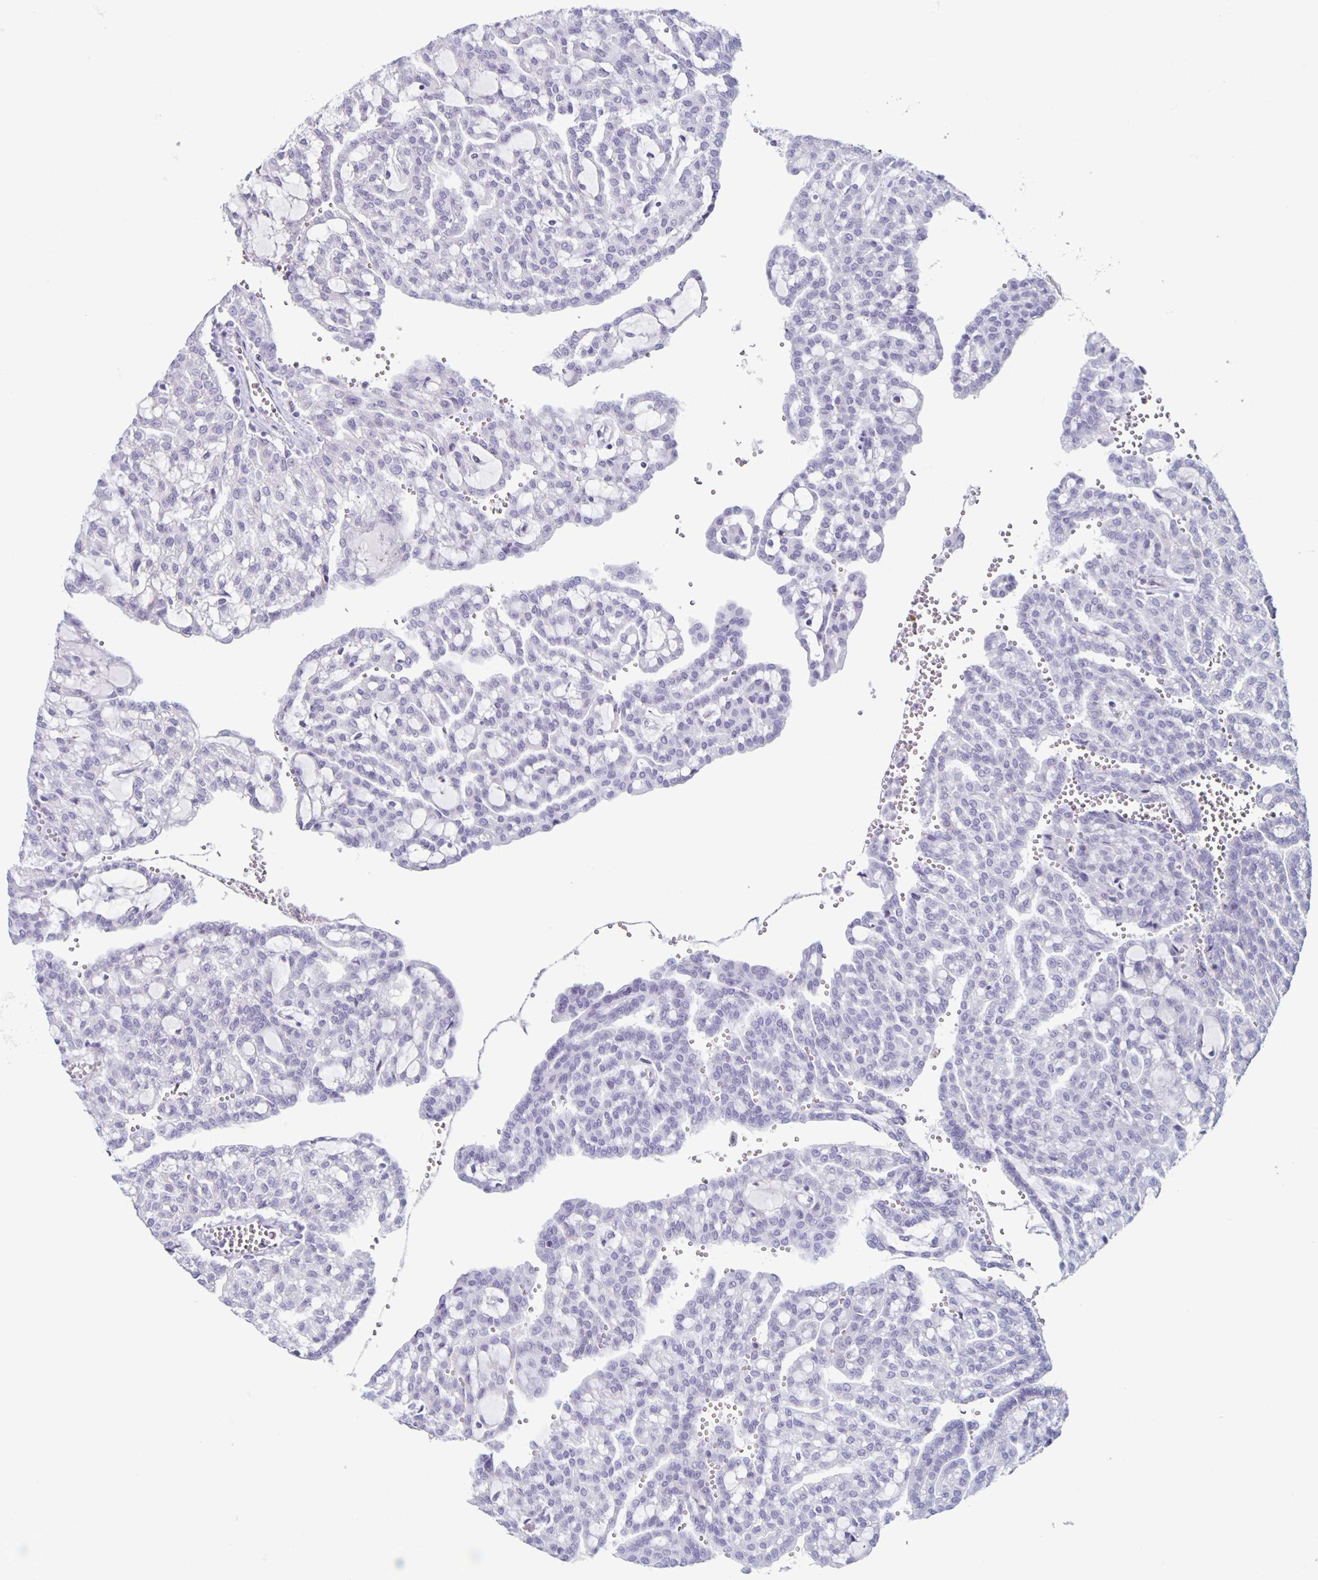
{"staining": {"intensity": "negative", "quantity": "none", "location": "none"}, "tissue": "renal cancer", "cell_type": "Tumor cells", "image_type": "cancer", "snomed": [{"axis": "morphology", "description": "Adenocarcinoma, NOS"}, {"axis": "topography", "description": "Kidney"}], "caption": "An immunohistochemistry photomicrograph of adenocarcinoma (renal) is shown. There is no staining in tumor cells of adenocarcinoma (renal).", "gene": "CT45A5", "patient": {"sex": "male", "age": 63}}